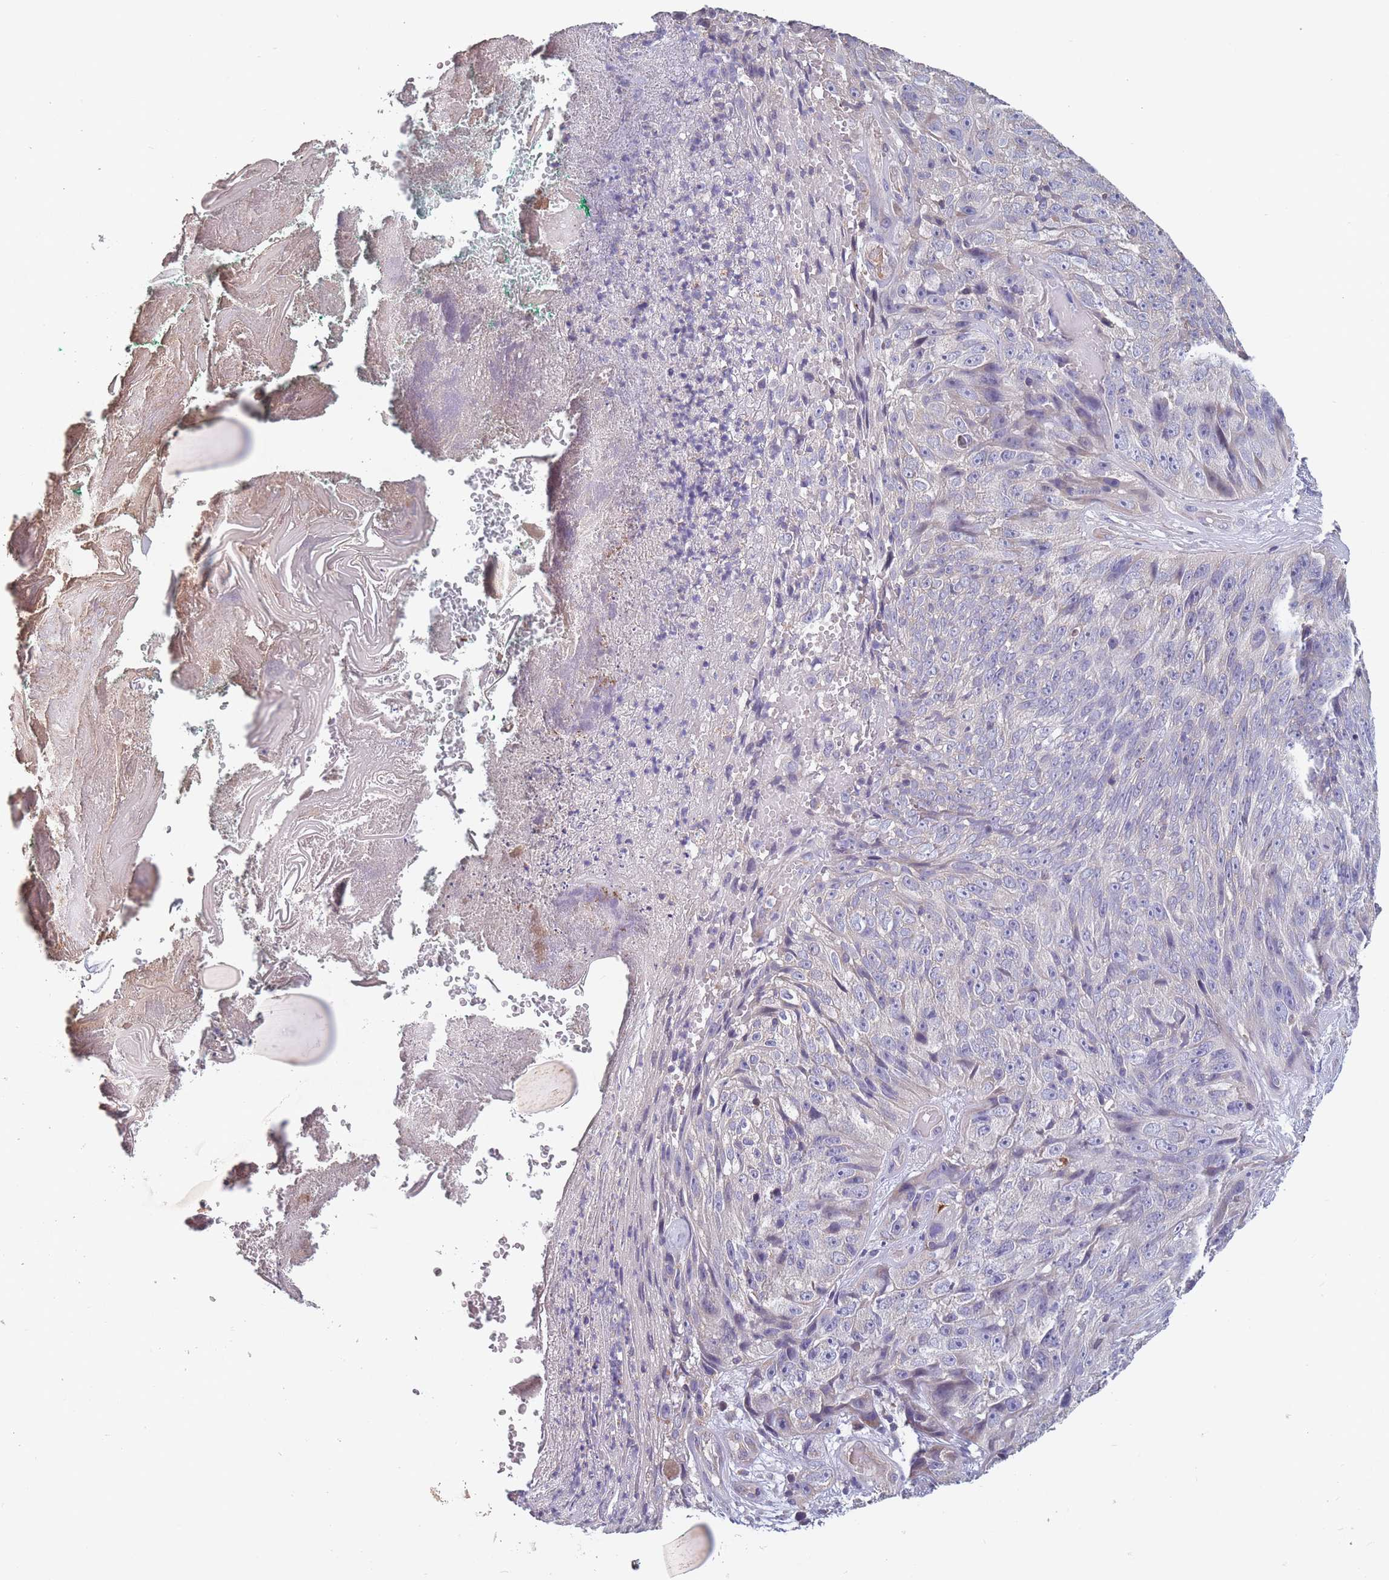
{"staining": {"intensity": "negative", "quantity": "none", "location": "none"}, "tissue": "skin cancer", "cell_type": "Tumor cells", "image_type": "cancer", "snomed": [{"axis": "morphology", "description": "Squamous cell carcinoma, NOS"}, {"axis": "topography", "description": "Skin"}], "caption": "This is an immunohistochemistry (IHC) image of human skin cancer. There is no staining in tumor cells.", "gene": "TOMM40L", "patient": {"sex": "female", "age": 87}}